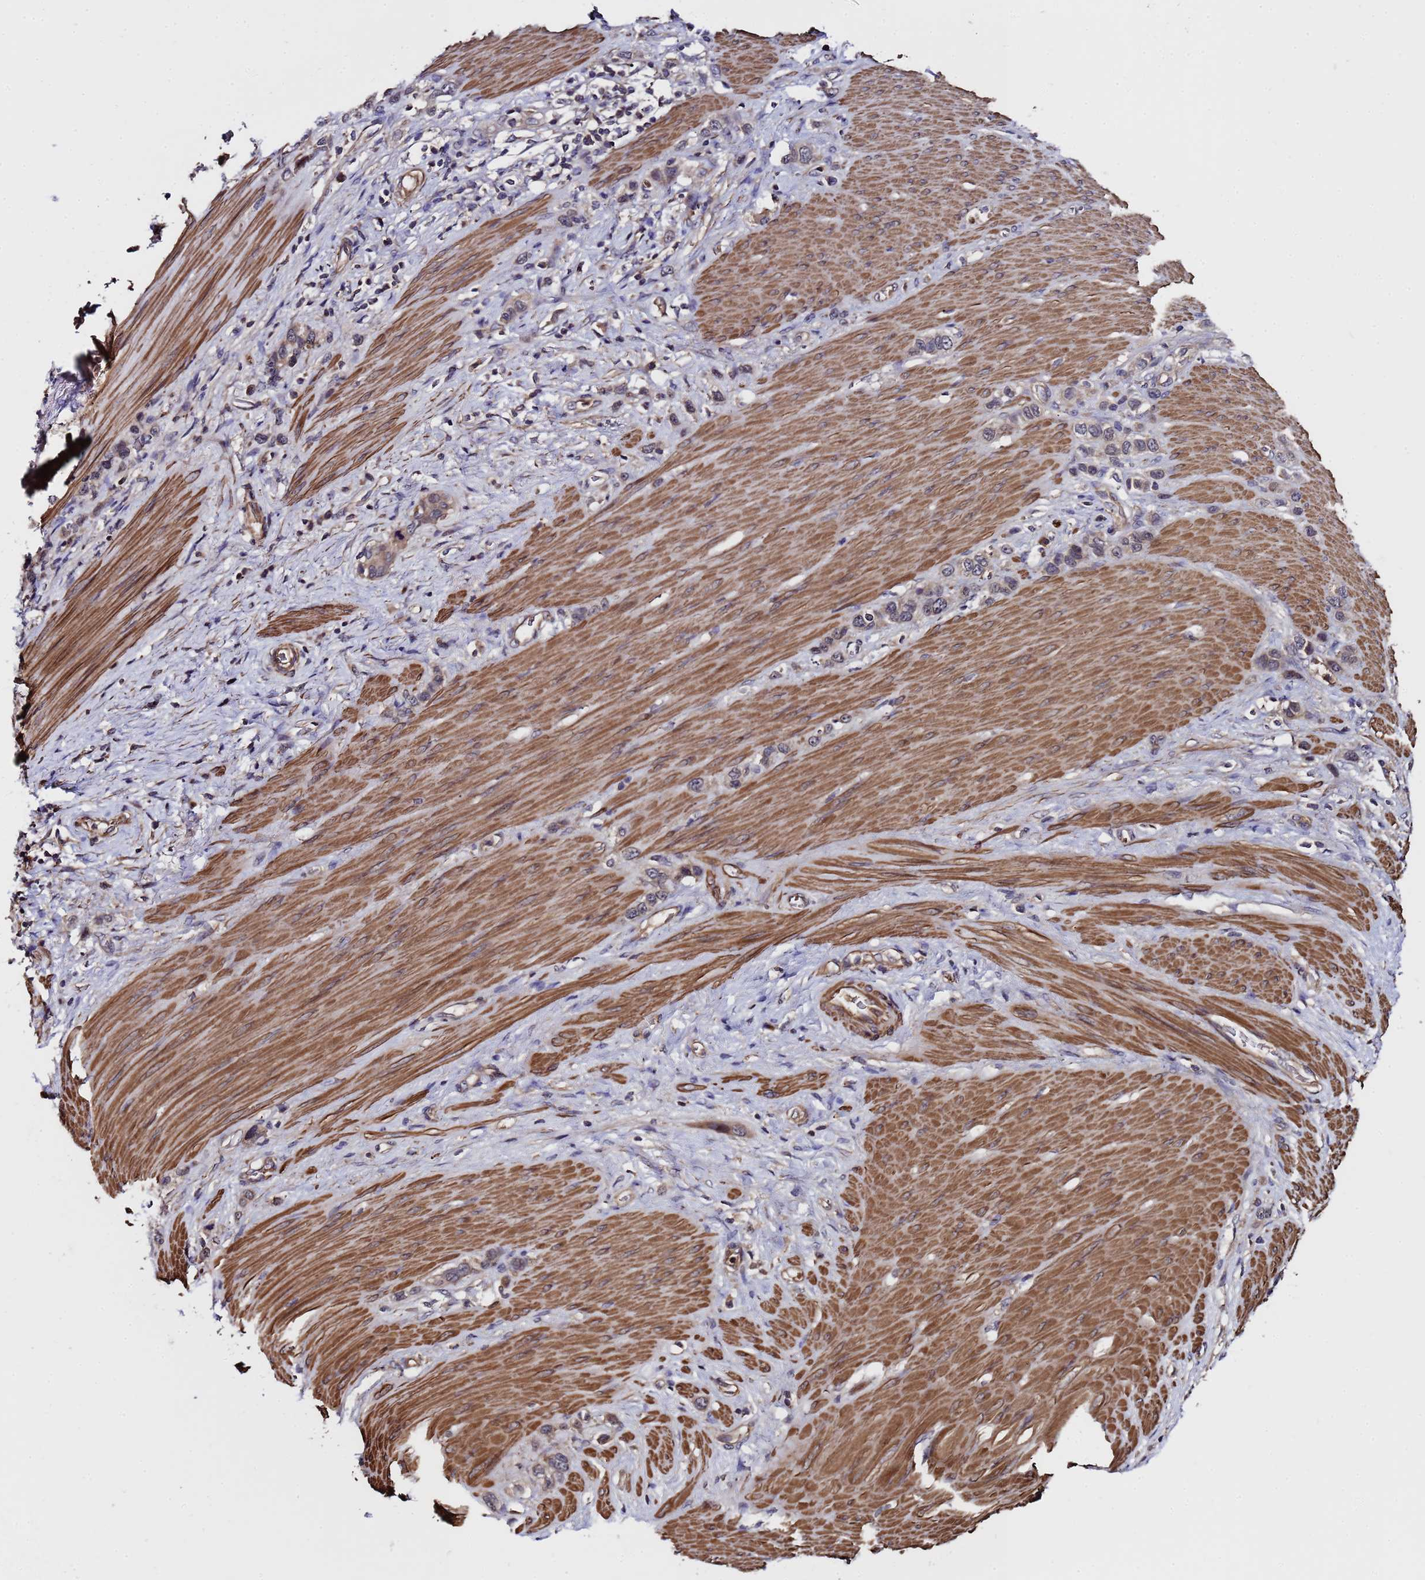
{"staining": {"intensity": "negative", "quantity": "none", "location": "none"}, "tissue": "stomach cancer", "cell_type": "Tumor cells", "image_type": "cancer", "snomed": [{"axis": "morphology", "description": "Adenocarcinoma, NOS"}, {"axis": "morphology", "description": "Adenocarcinoma, High grade"}, {"axis": "topography", "description": "Stomach, upper"}, {"axis": "topography", "description": "Stomach, lower"}], "caption": "Human stomach cancer (adenocarcinoma) stained for a protein using IHC demonstrates no staining in tumor cells.", "gene": "GSTCD", "patient": {"sex": "female", "age": 65}}